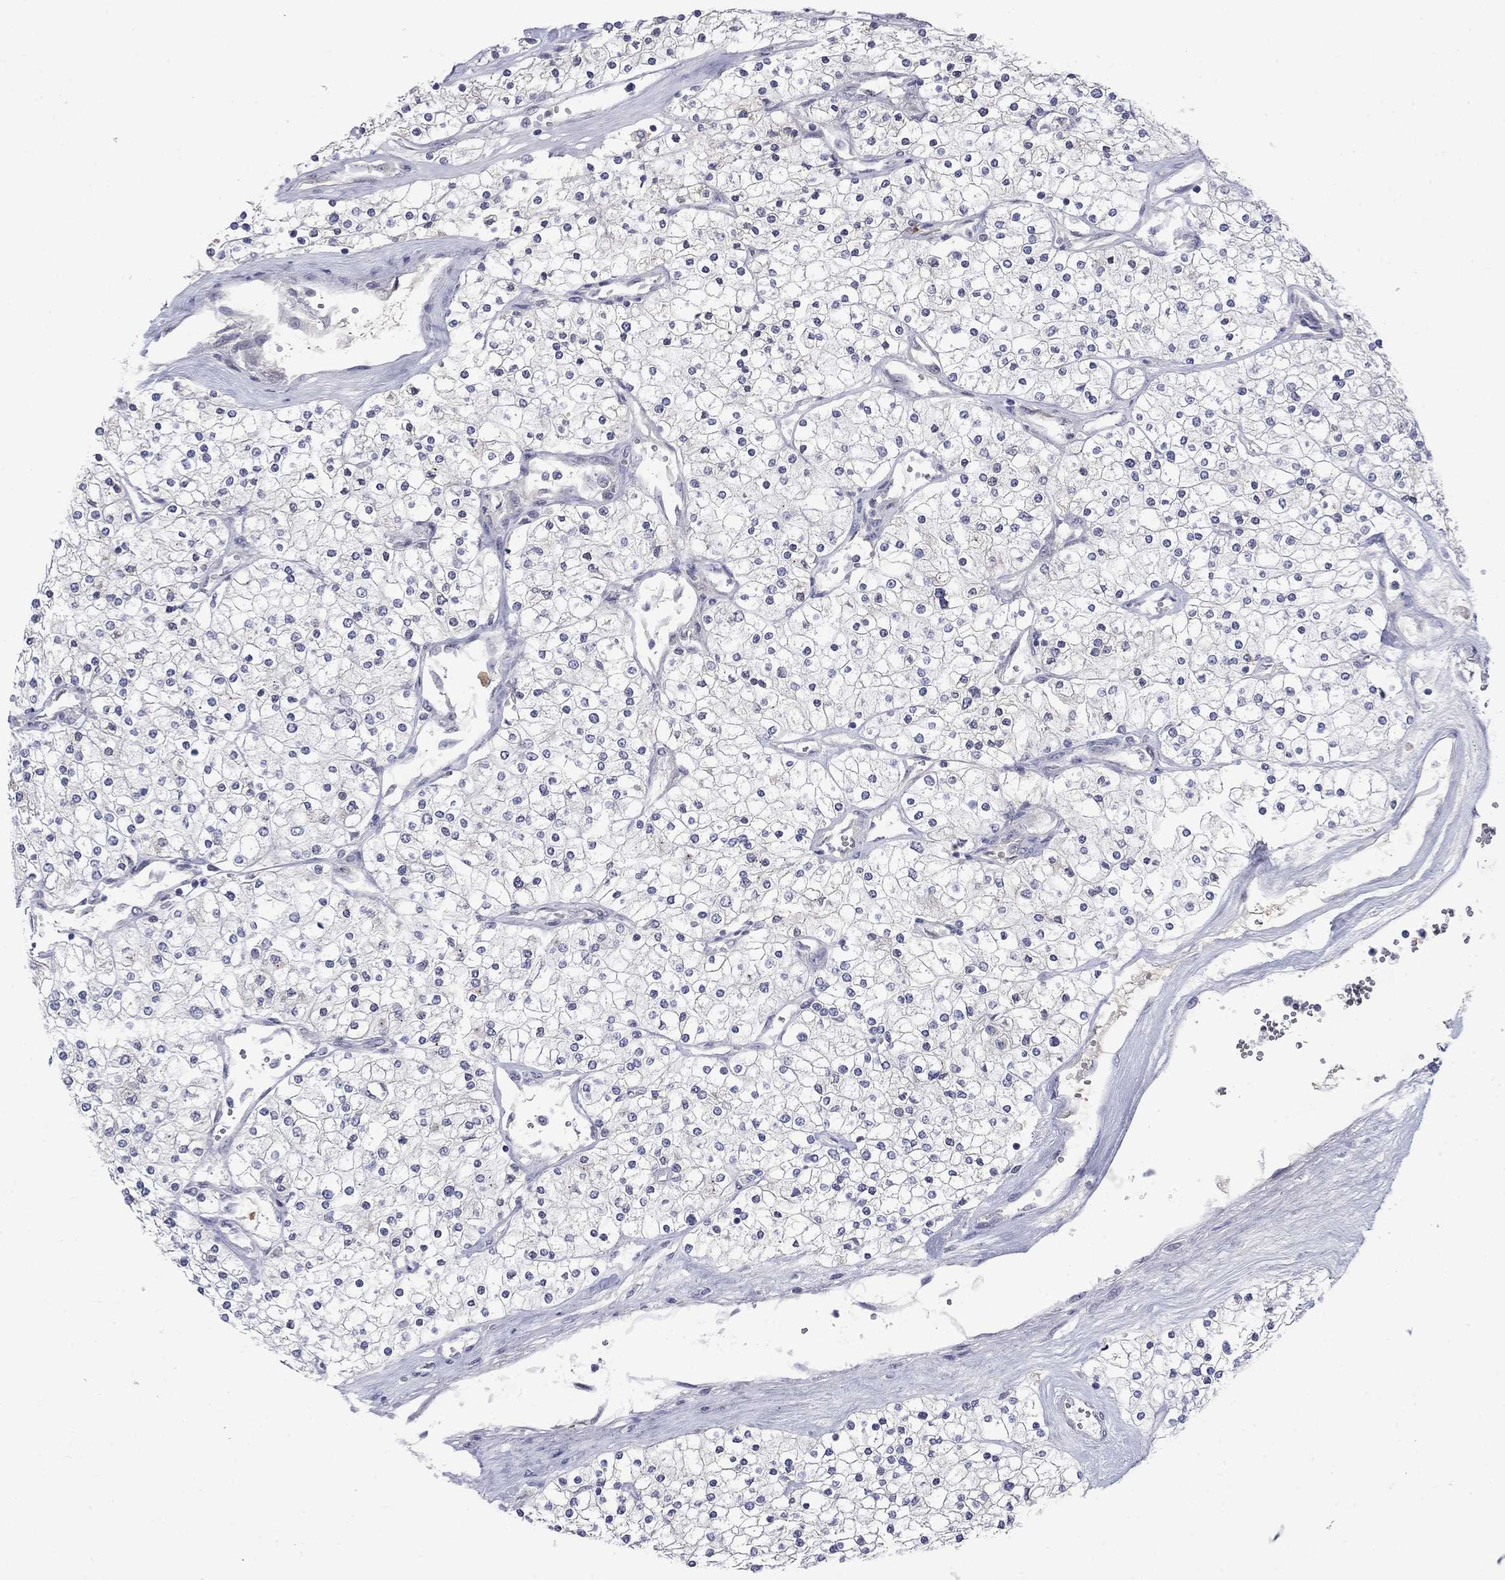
{"staining": {"intensity": "negative", "quantity": "none", "location": "none"}, "tissue": "renal cancer", "cell_type": "Tumor cells", "image_type": "cancer", "snomed": [{"axis": "morphology", "description": "Adenocarcinoma, NOS"}, {"axis": "topography", "description": "Kidney"}], "caption": "Photomicrograph shows no significant protein staining in tumor cells of adenocarcinoma (renal).", "gene": "NSMF", "patient": {"sex": "male", "age": 80}}